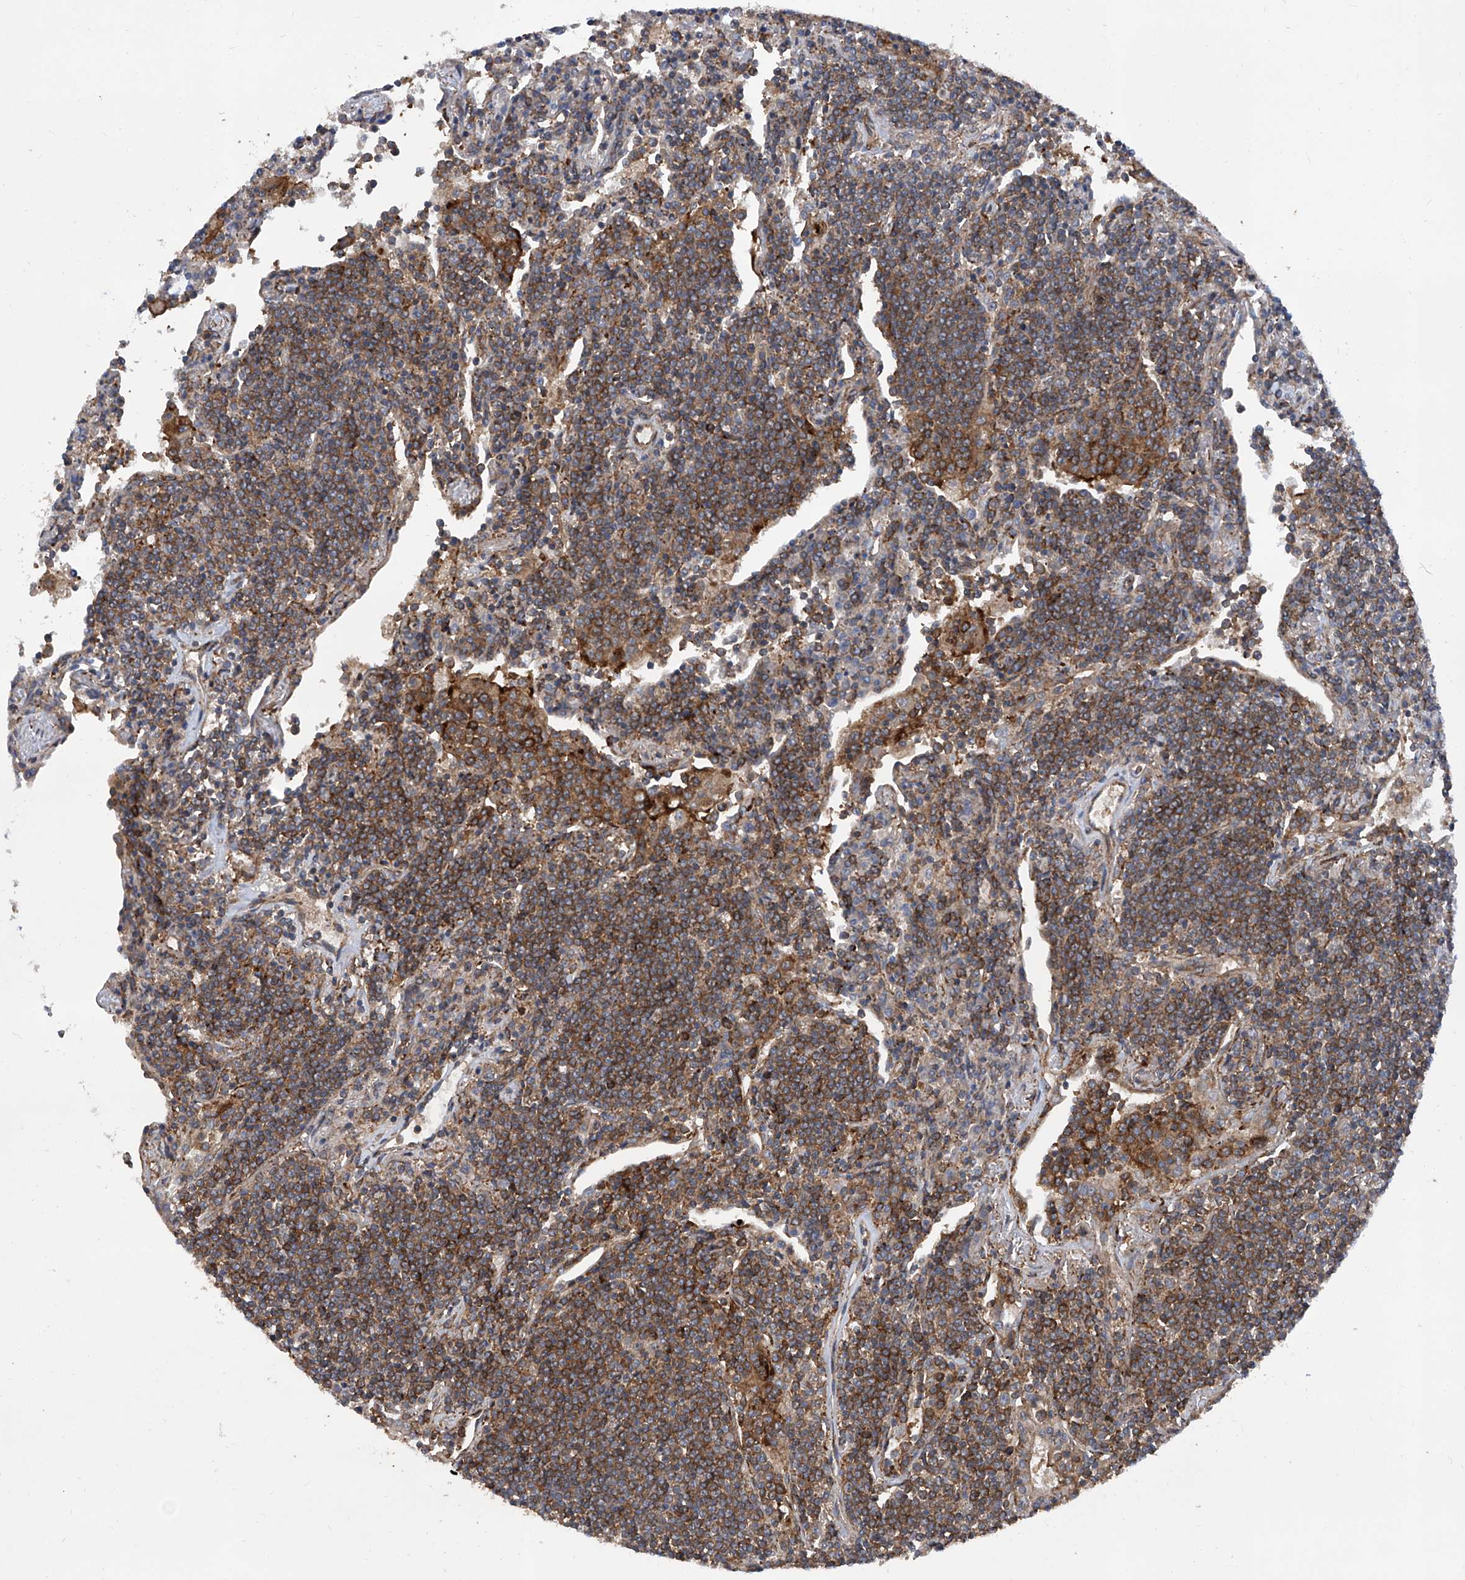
{"staining": {"intensity": "strong", "quantity": ">75%", "location": "cytoplasmic/membranous"}, "tissue": "lymphoma", "cell_type": "Tumor cells", "image_type": "cancer", "snomed": [{"axis": "morphology", "description": "Malignant lymphoma, non-Hodgkin's type, Low grade"}, {"axis": "topography", "description": "Lung"}], "caption": "About >75% of tumor cells in malignant lymphoma, non-Hodgkin's type (low-grade) reveal strong cytoplasmic/membranous protein staining as visualized by brown immunohistochemical staining.", "gene": "SMAP1", "patient": {"sex": "female", "age": 71}}